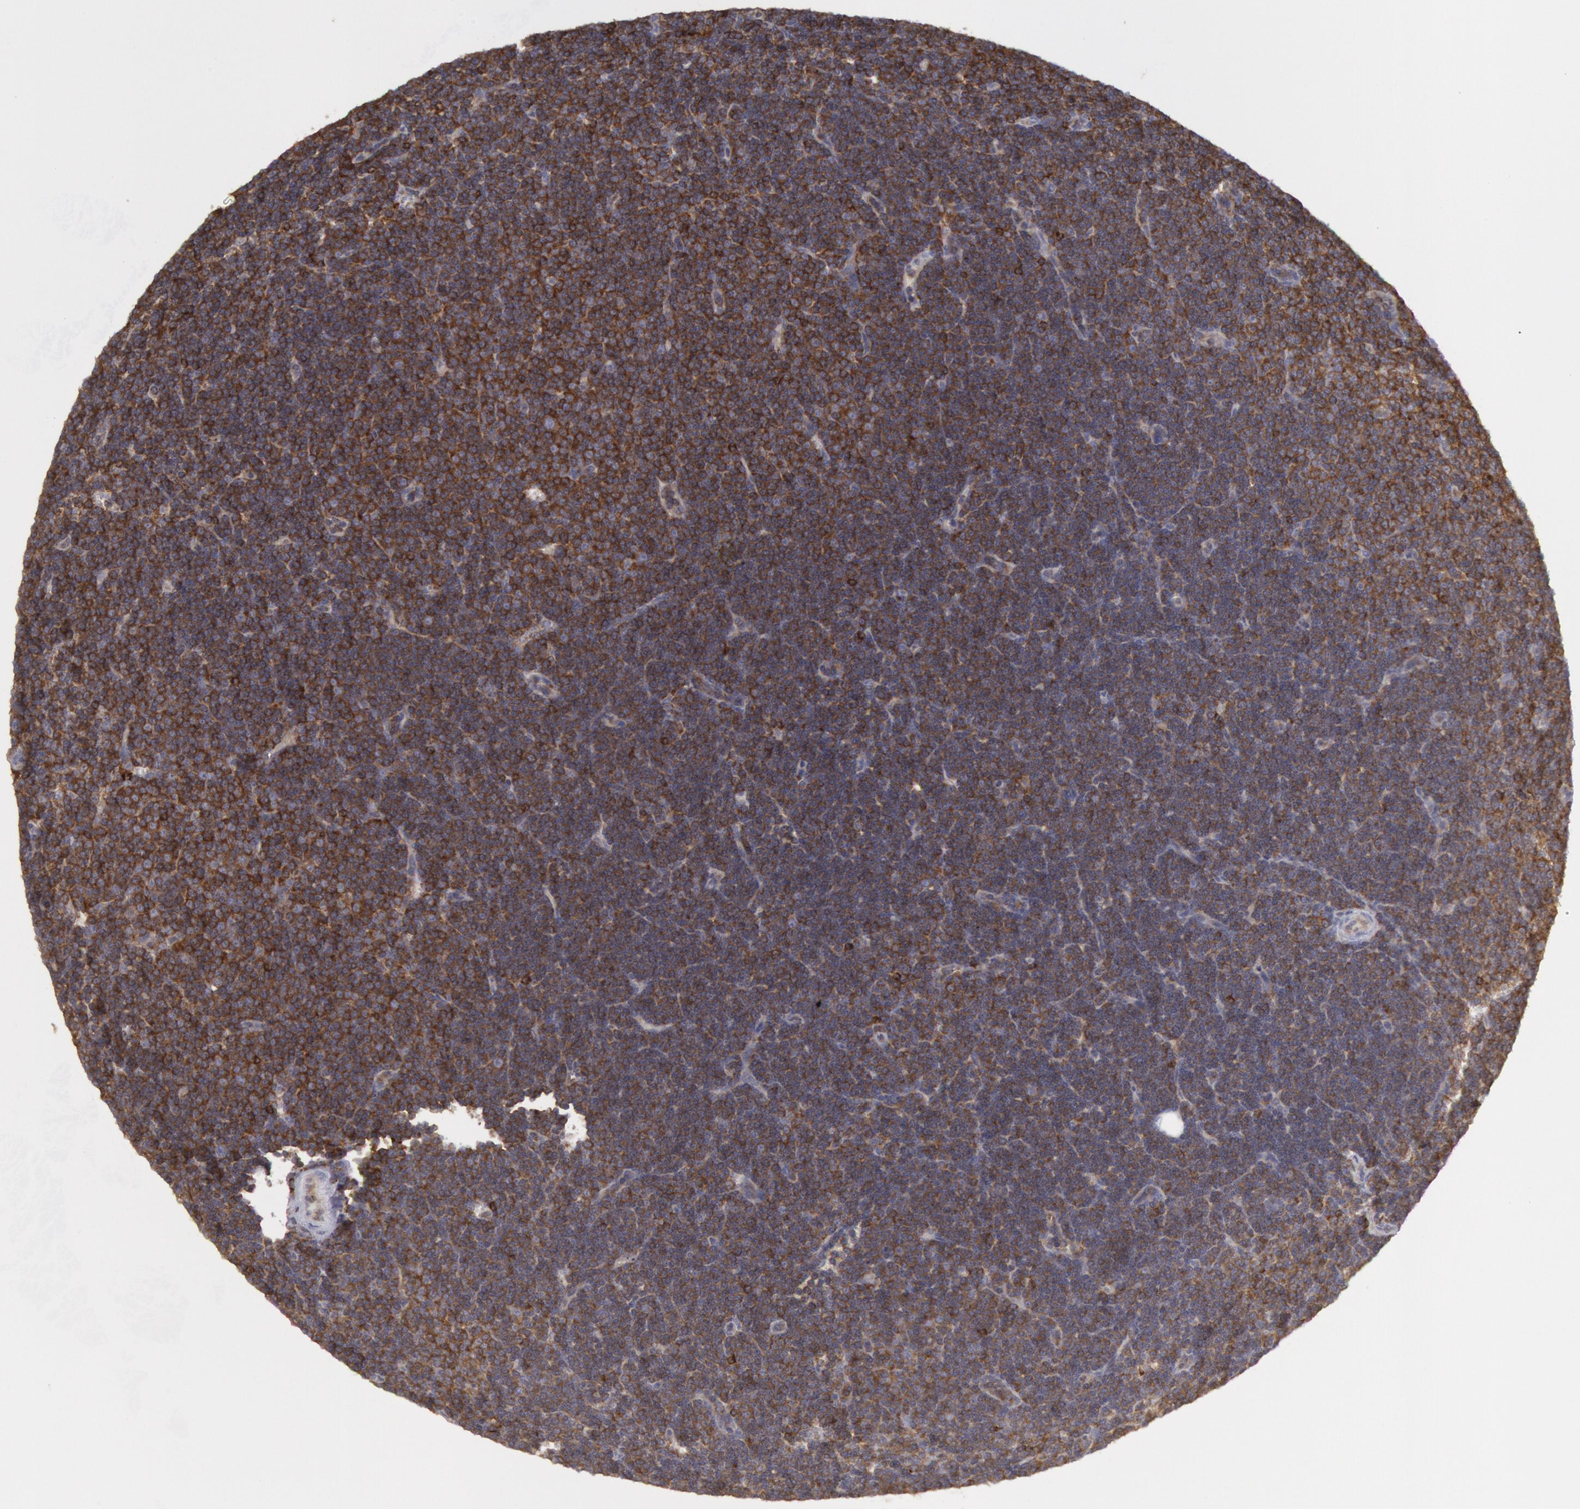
{"staining": {"intensity": "strong", "quantity": ">75%", "location": "cytoplasmic/membranous"}, "tissue": "lymphoma", "cell_type": "Tumor cells", "image_type": "cancer", "snomed": [{"axis": "morphology", "description": "Malignant lymphoma, non-Hodgkin's type, Low grade"}, {"axis": "topography", "description": "Lymph node"}], "caption": "Malignant lymphoma, non-Hodgkin's type (low-grade) was stained to show a protein in brown. There is high levels of strong cytoplasmic/membranous positivity in approximately >75% of tumor cells.", "gene": "IKBKB", "patient": {"sex": "male", "age": 57}}